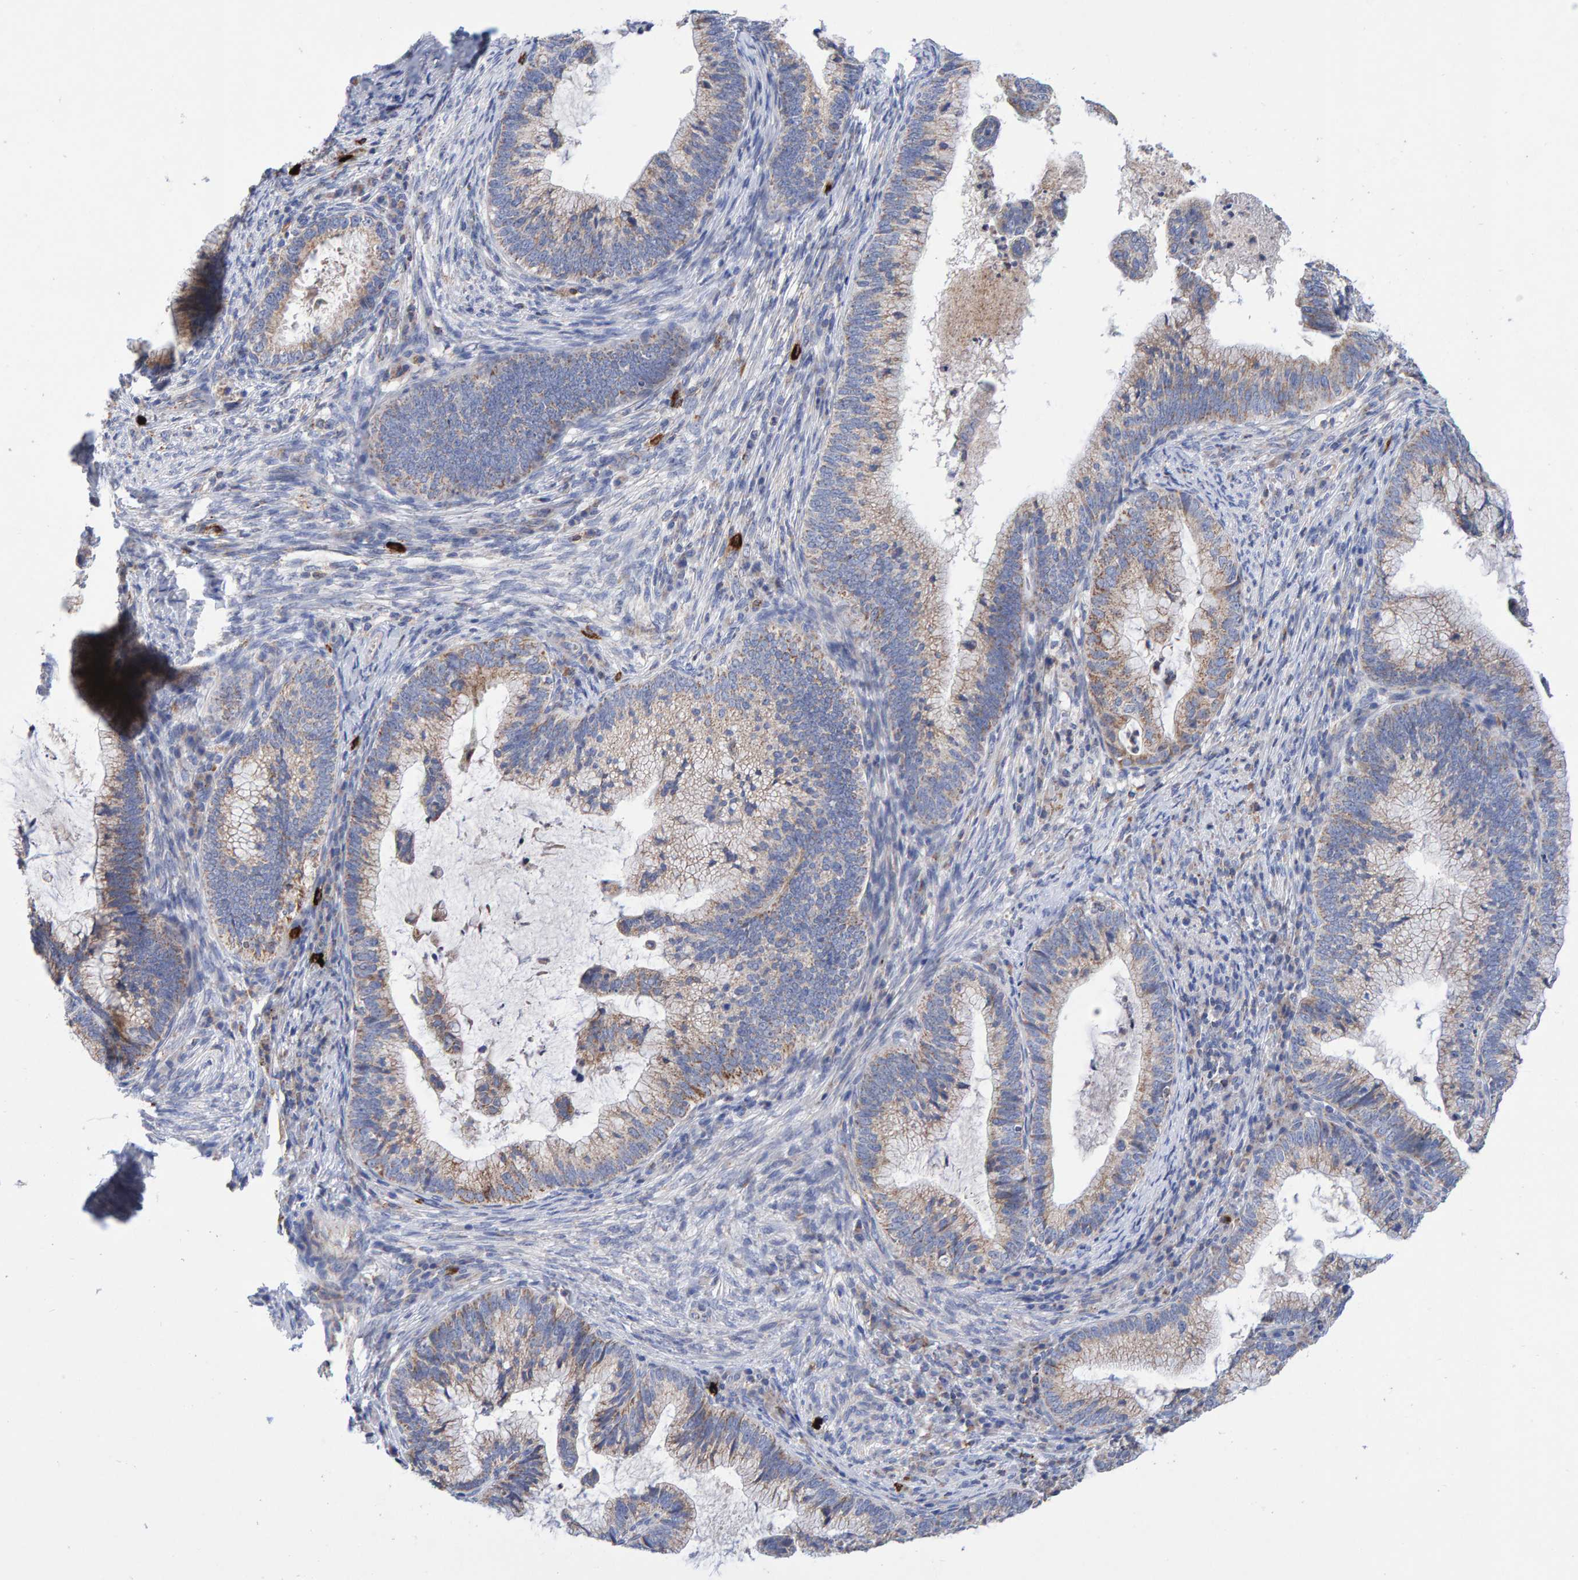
{"staining": {"intensity": "weak", "quantity": "<25%", "location": "cytoplasmic/membranous"}, "tissue": "cervical cancer", "cell_type": "Tumor cells", "image_type": "cancer", "snomed": [{"axis": "morphology", "description": "Adenocarcinoma, NOS"}, {"axis": "topography", "description": "Cervix"}], "caption": "IHC of cervical adenocarcinoma reveals no expression in tumor cells.", "gene": "EFR3A", "patient": {"sex": "female", "age": 36}}